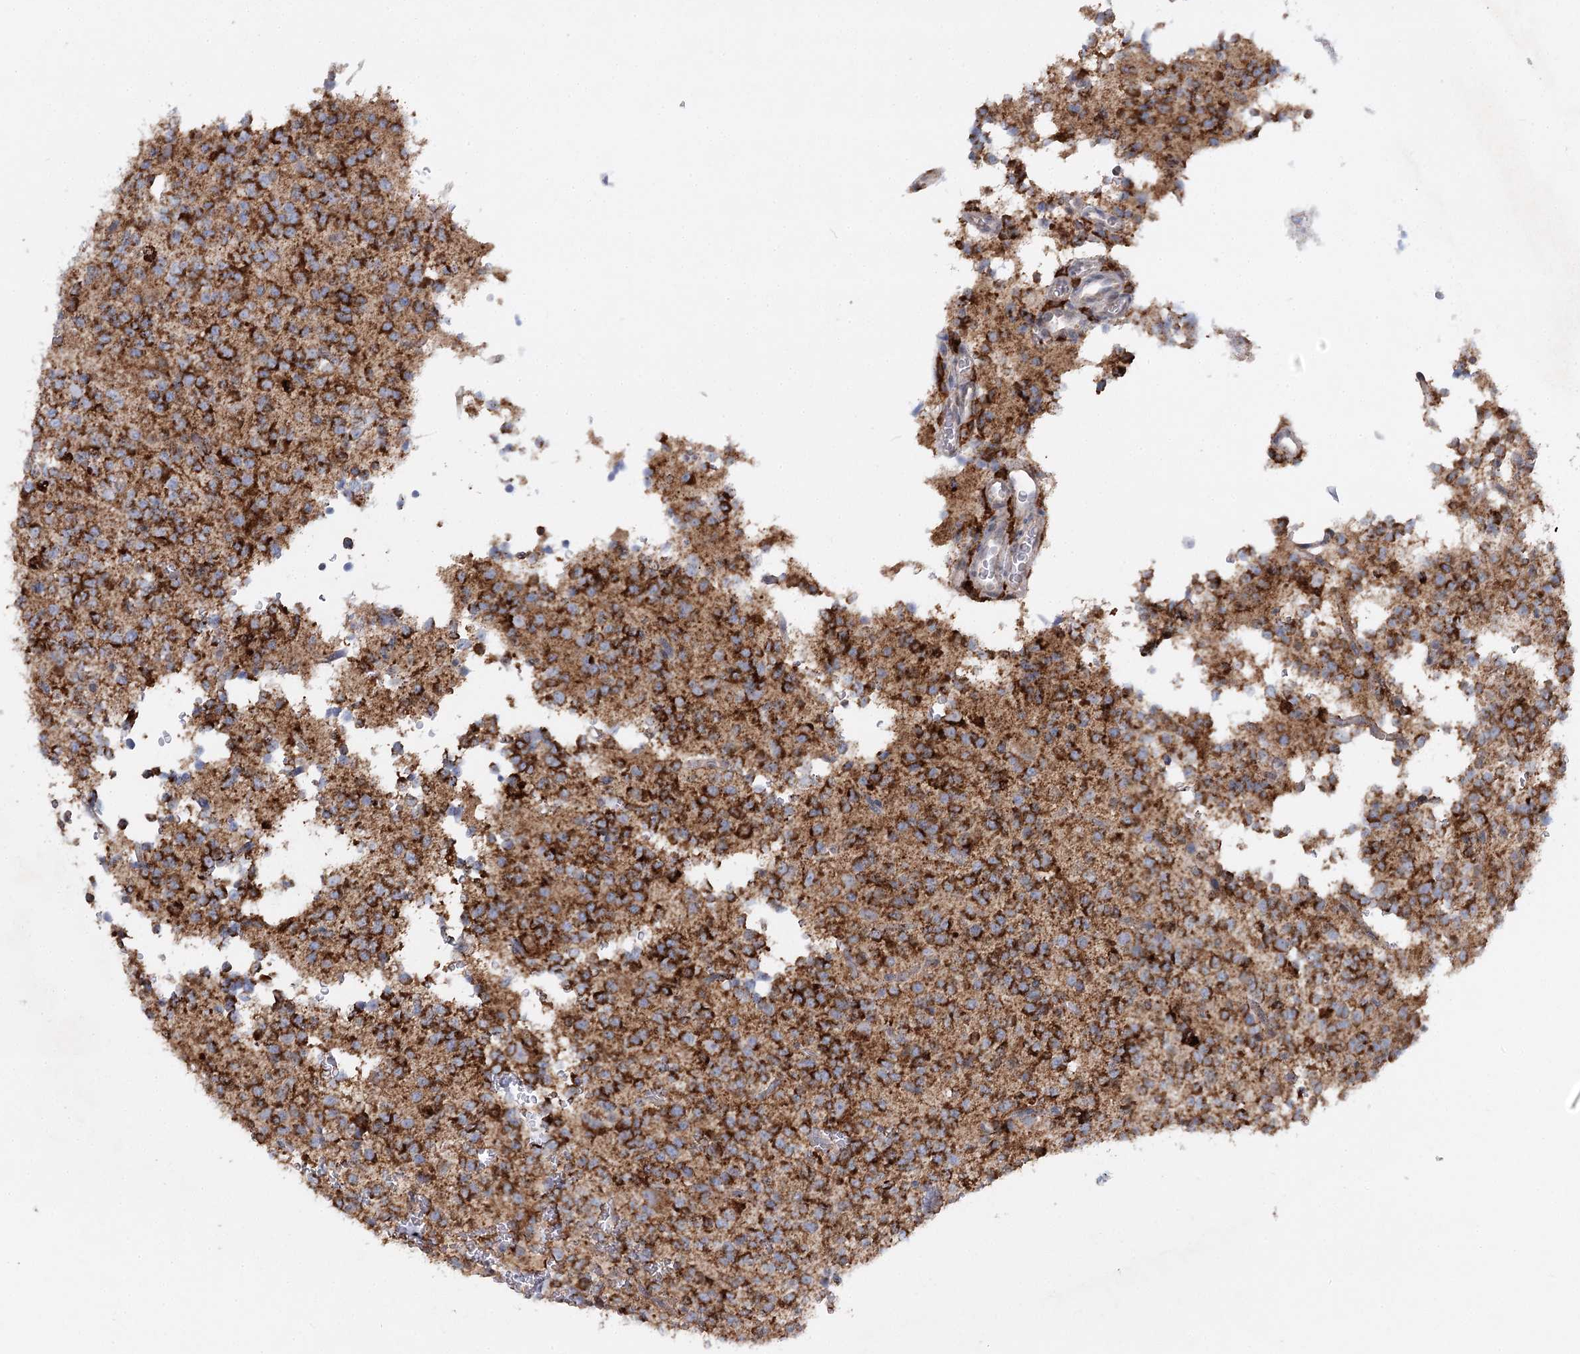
{"staining": {"intensity": "strong", "quantity": ">75%", "location": "cytoplasmic/membranous"}, "tissue": "glioma", "cell_type": "Tumor cells", "image_type": "cancer", "snomed": [{"axis": "morphology", "description": "Glioma, malignant, High grade"}, {"axis": "topography", "description": "Brain"}], "caption": "This photomicrograph demonstrates IHC staining of malignant glioma (high-grade), with high strong cytoplasmic/membranous staining in approximately >75% of tumor cells.", "gene": "TAS1R1", "patient": {"sex": "female", "age": 62}}